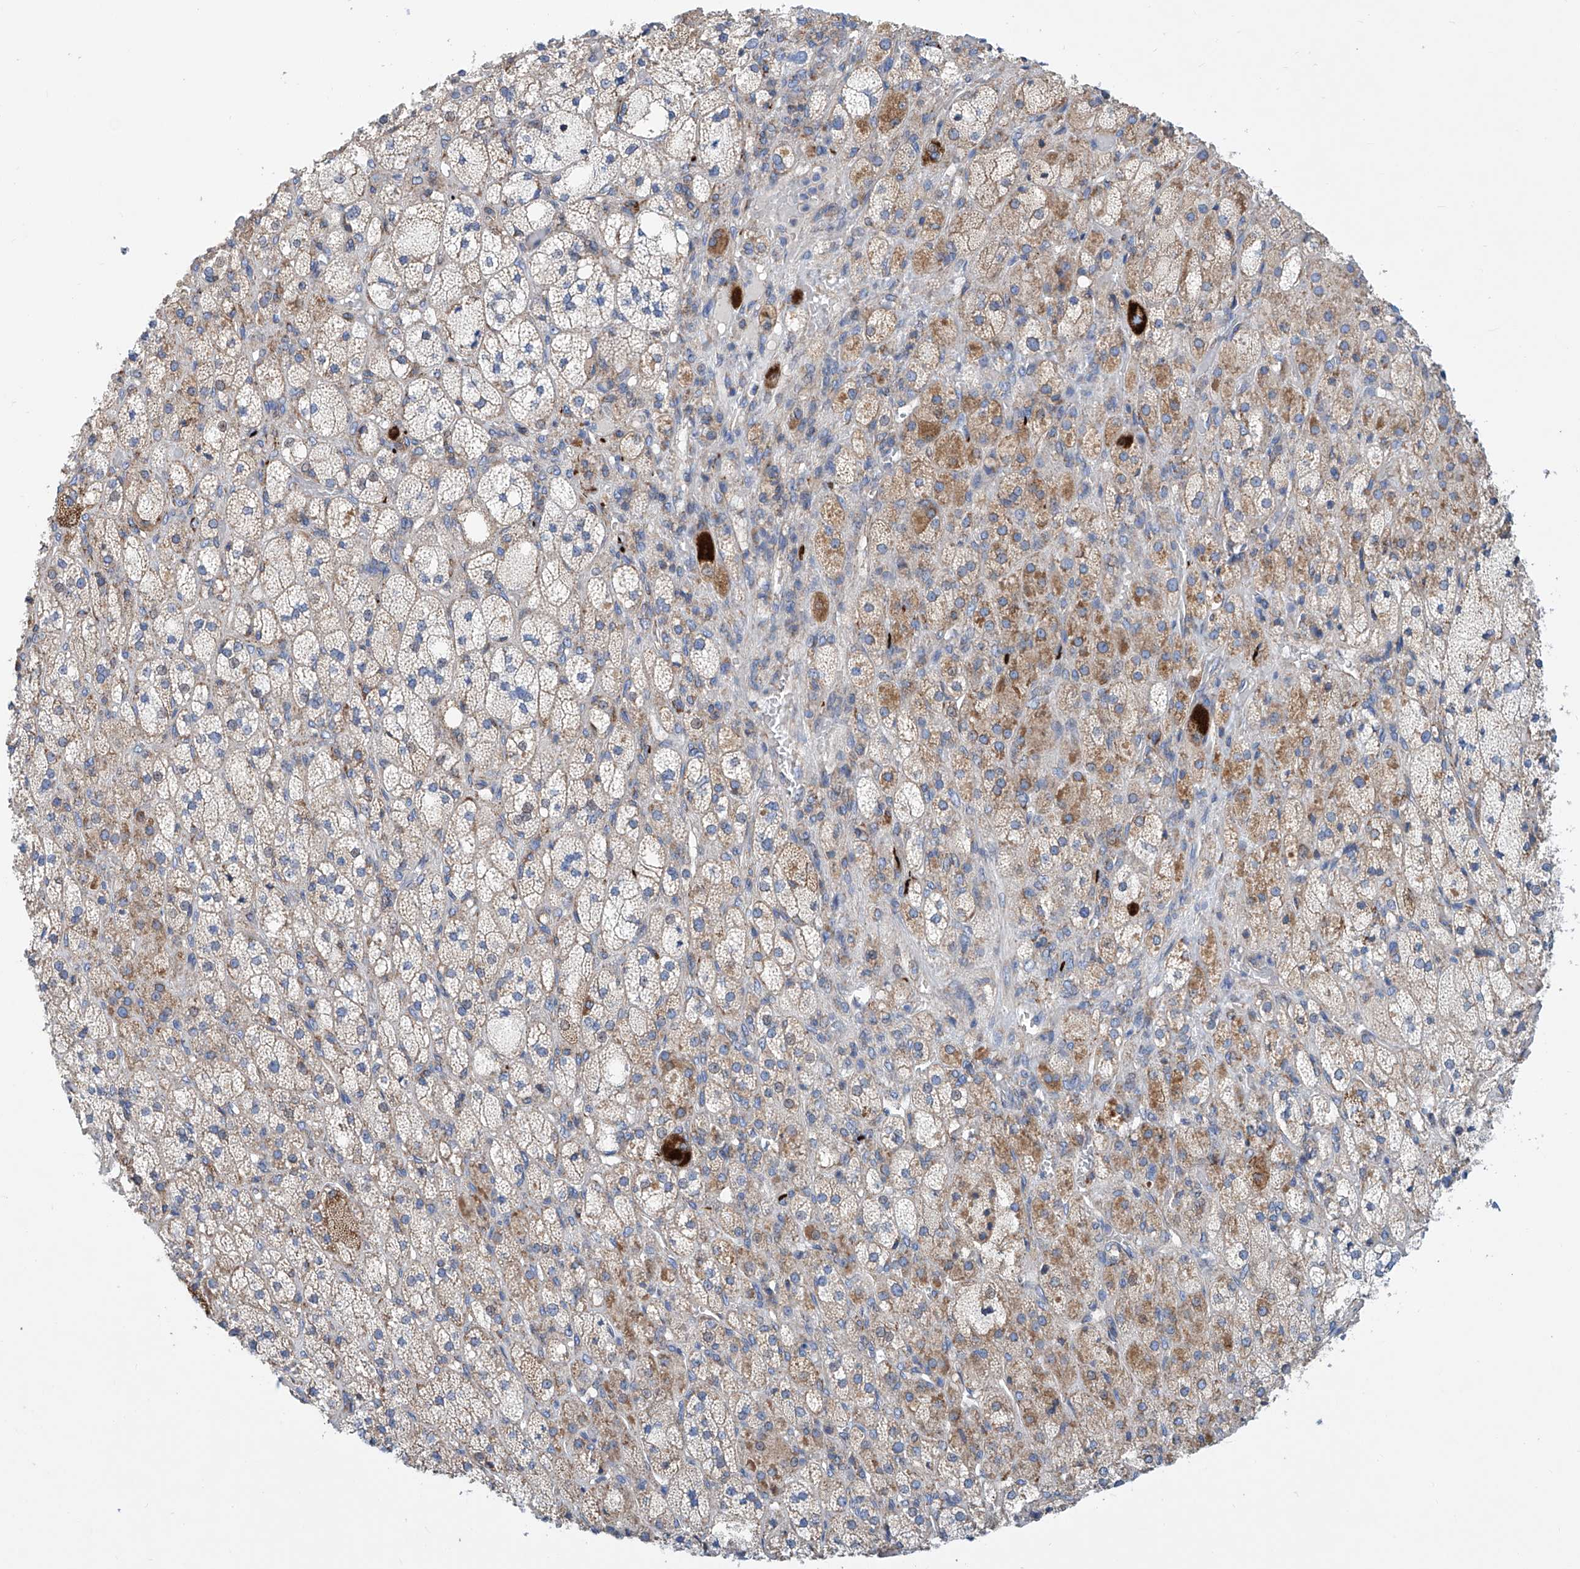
{"staining": {"intensity": "moderate", "quantity": "<25%", "location": "cytoplasmic/membranous"}, "tissue": "adrenal gland", "cell_type": "Glandular cells", "image_type": "normal", "snomed": [{"axis": "morphology", "description": "Normal tissue, NOS"}, {"axis": "topography", "description": "Adrenal gland"}], "caption": "The image reveals immunohistochemical staining of unremarkable adrenal gland. There is moderate cytoplasmic/membranous expression is identified in approximately <25% of glandular cells.", "gene": "MAD2L1", "patient": {"sex": "male", "age": 61}}